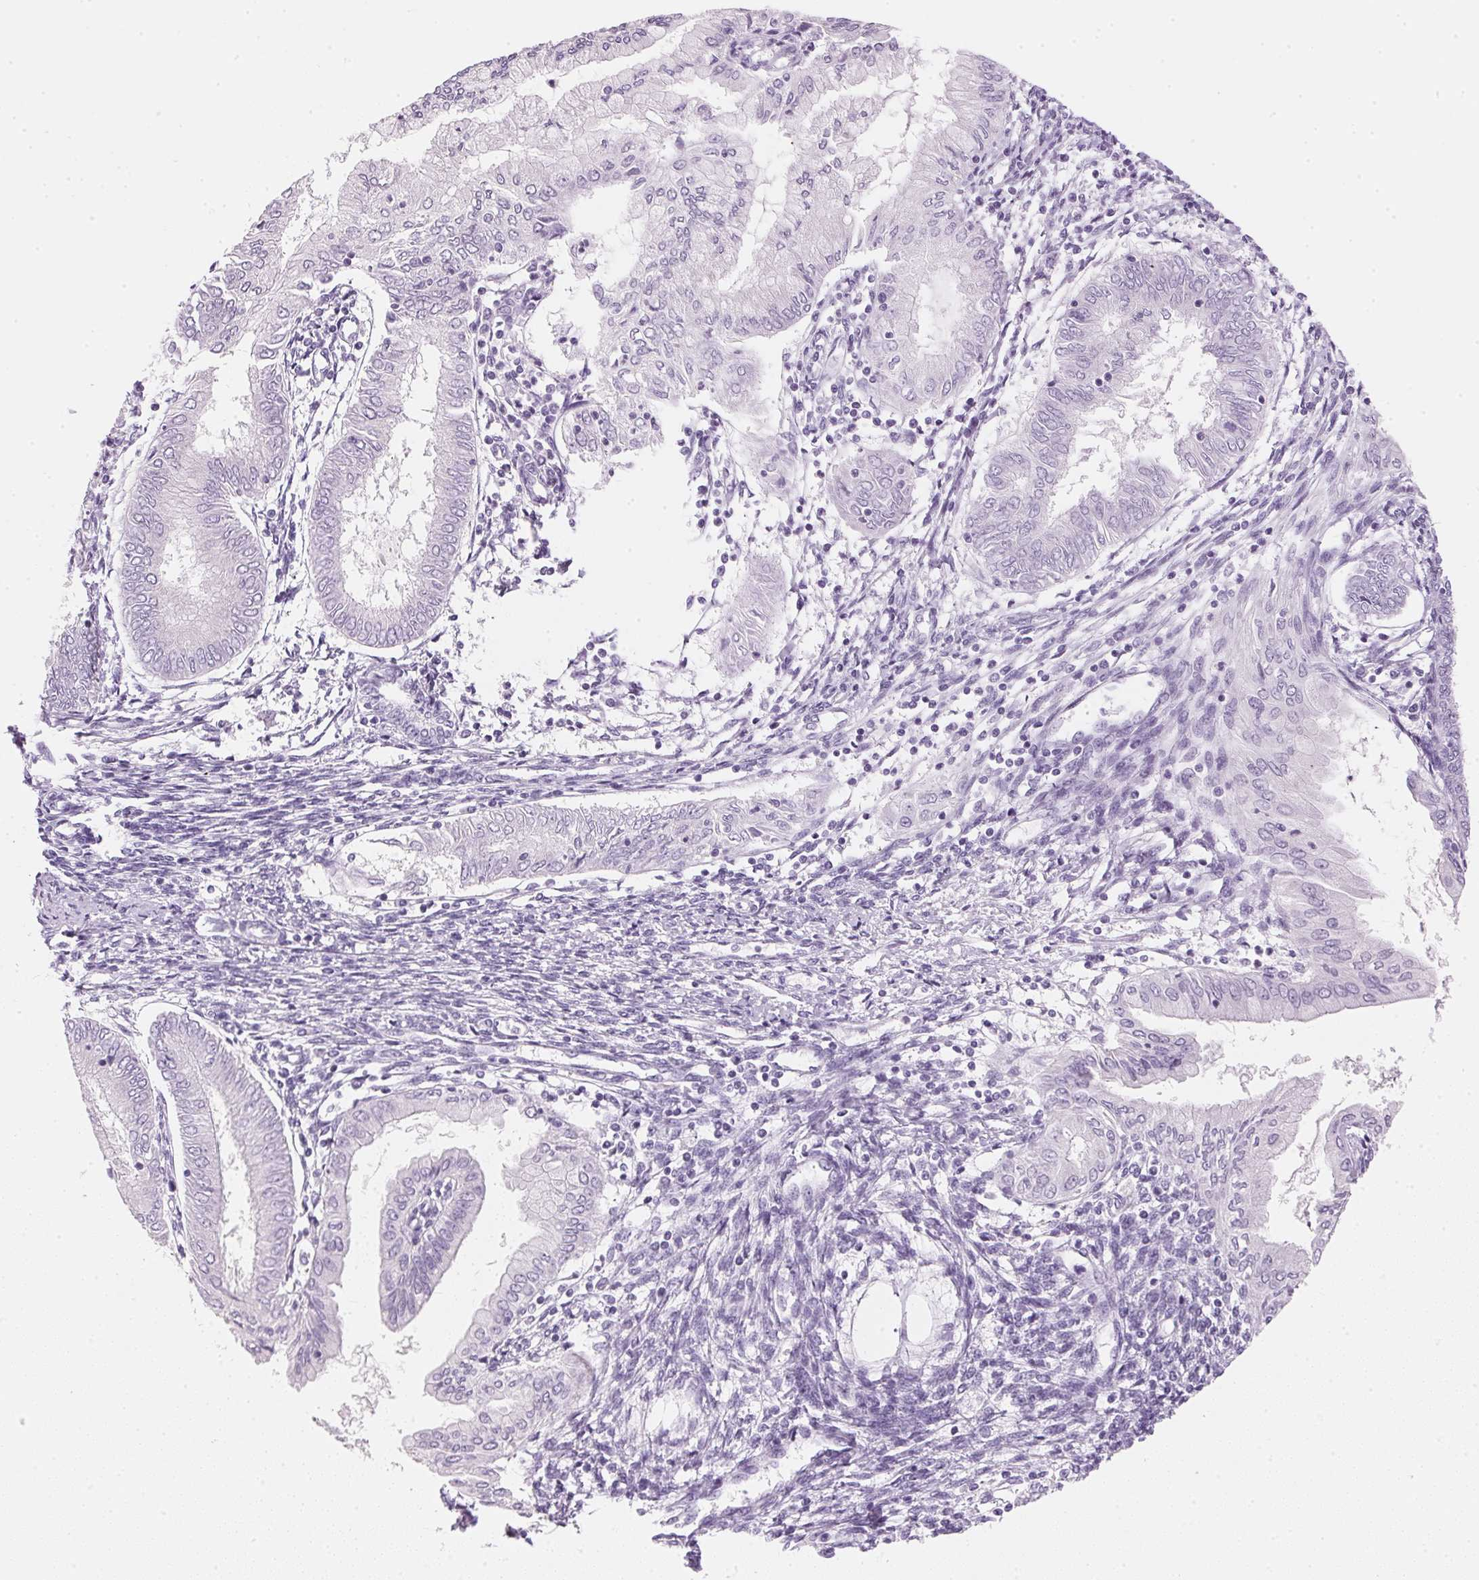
{"staining": {"intensity": "negative", "quantity": "none", "location": "none"}, "tissue": "endometrial cancer", "cell_type": "Tumor cells", "image_type": "cancer", "snomed": [{"axis": "morphology", "description": "Adenocarcinoma, NOS"}, {"axis": "topography", "description": "Endometrium"}], "caption": "A micrograph of human adenocarcinoma (endometrial) is negative for staining in tumor cells.", "gene": "IGFBP1", "patient": {"sex": "female", "age": 68}}